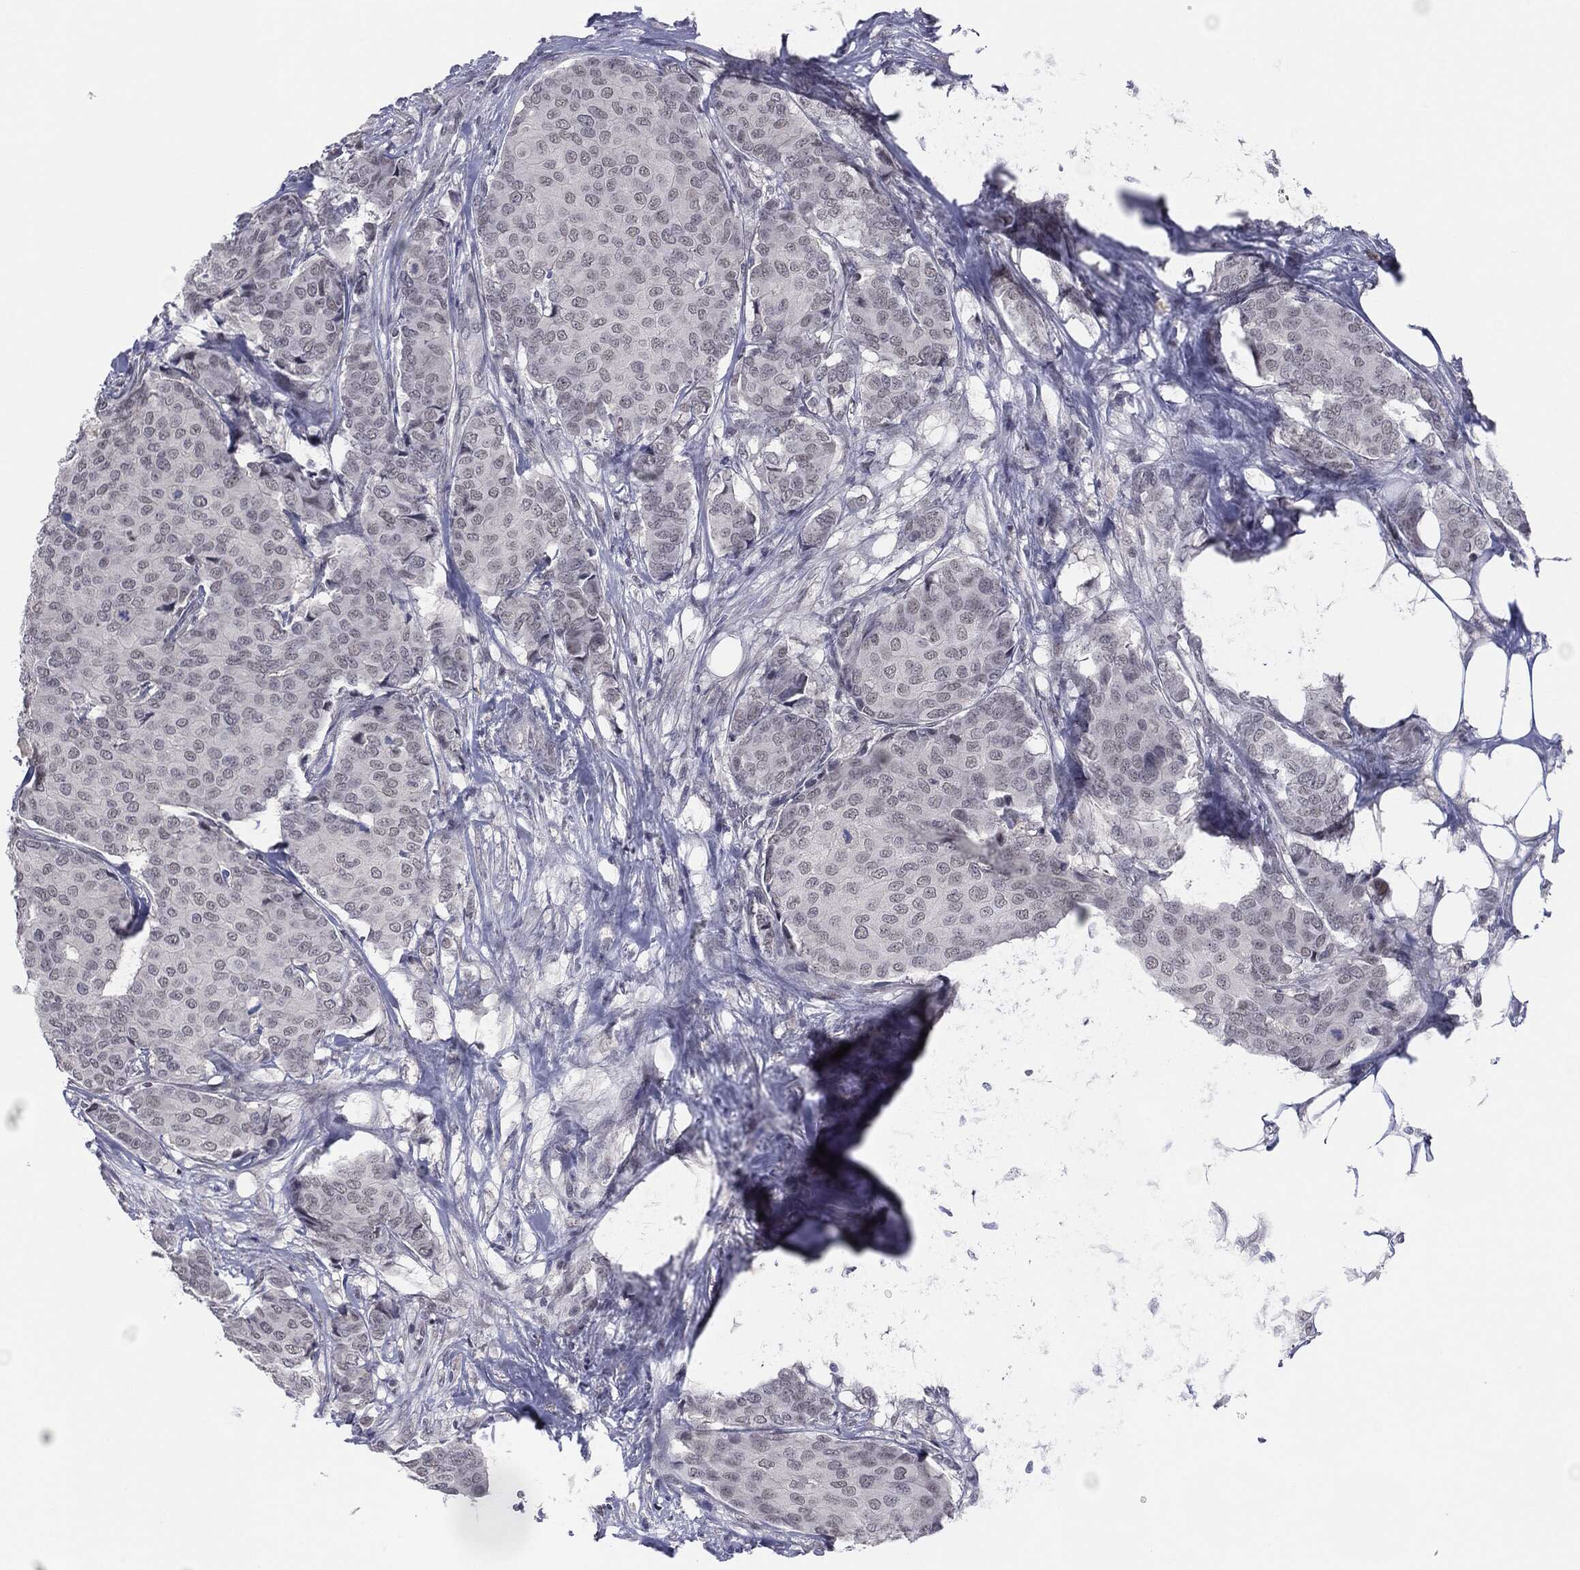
{"staining": {"intensity": "negative", "quantity": "none", "location": "none"}, "tissue": "breast cancer", "cell_type": "Tumor cells", "image_type": "cancer", "snomed": [{"axis": "morphology", "description": "Duct carcinoma"}, {"axis": "topography", "description": "Breast"}], "caption": "A micrograph of human intraductal carcinoma (breast) is negative for staining in tumor cells.", "gene": "SLC5A5", "patient": {"sex": "female", "age": 75}}